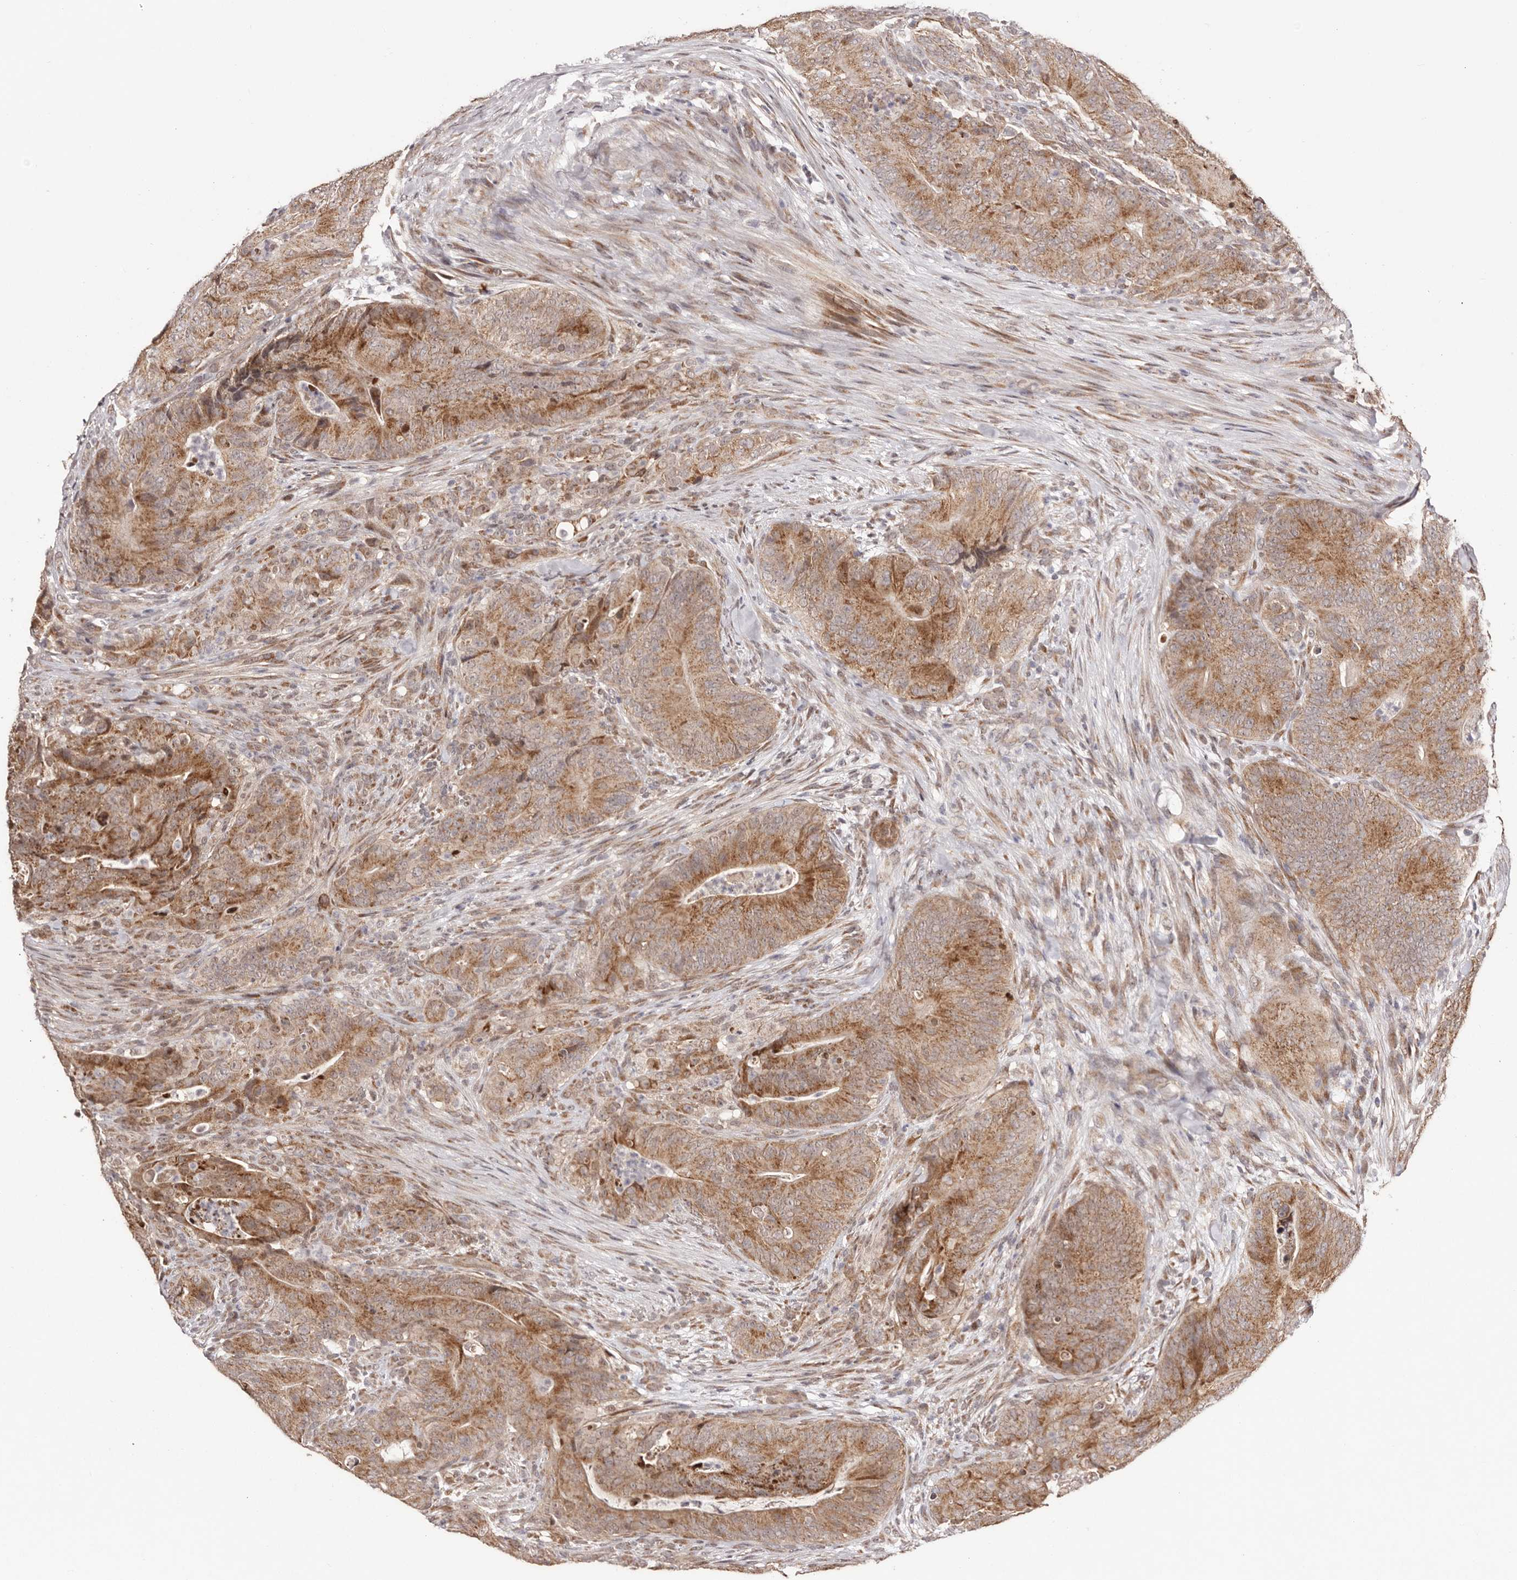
{"staining": {"intensity": "moderate", "quantity": ">75%", "location": "cytoplasmic/membranous"}, "tissue": "colorectal cancer", "cell_type": "Tumor cells", "image_type": "cancer", "snomed": [{"axis": "morphology", "description": "Normal tissue, NOS"}, {"axis": "topography", "description": "Colon"}], "caption": "Human colorectal cancer stained with a protein marker displays moderate staining in tumor cells.", "gene": "EGR3", "patient": {"sex": "female", "age": 82}}